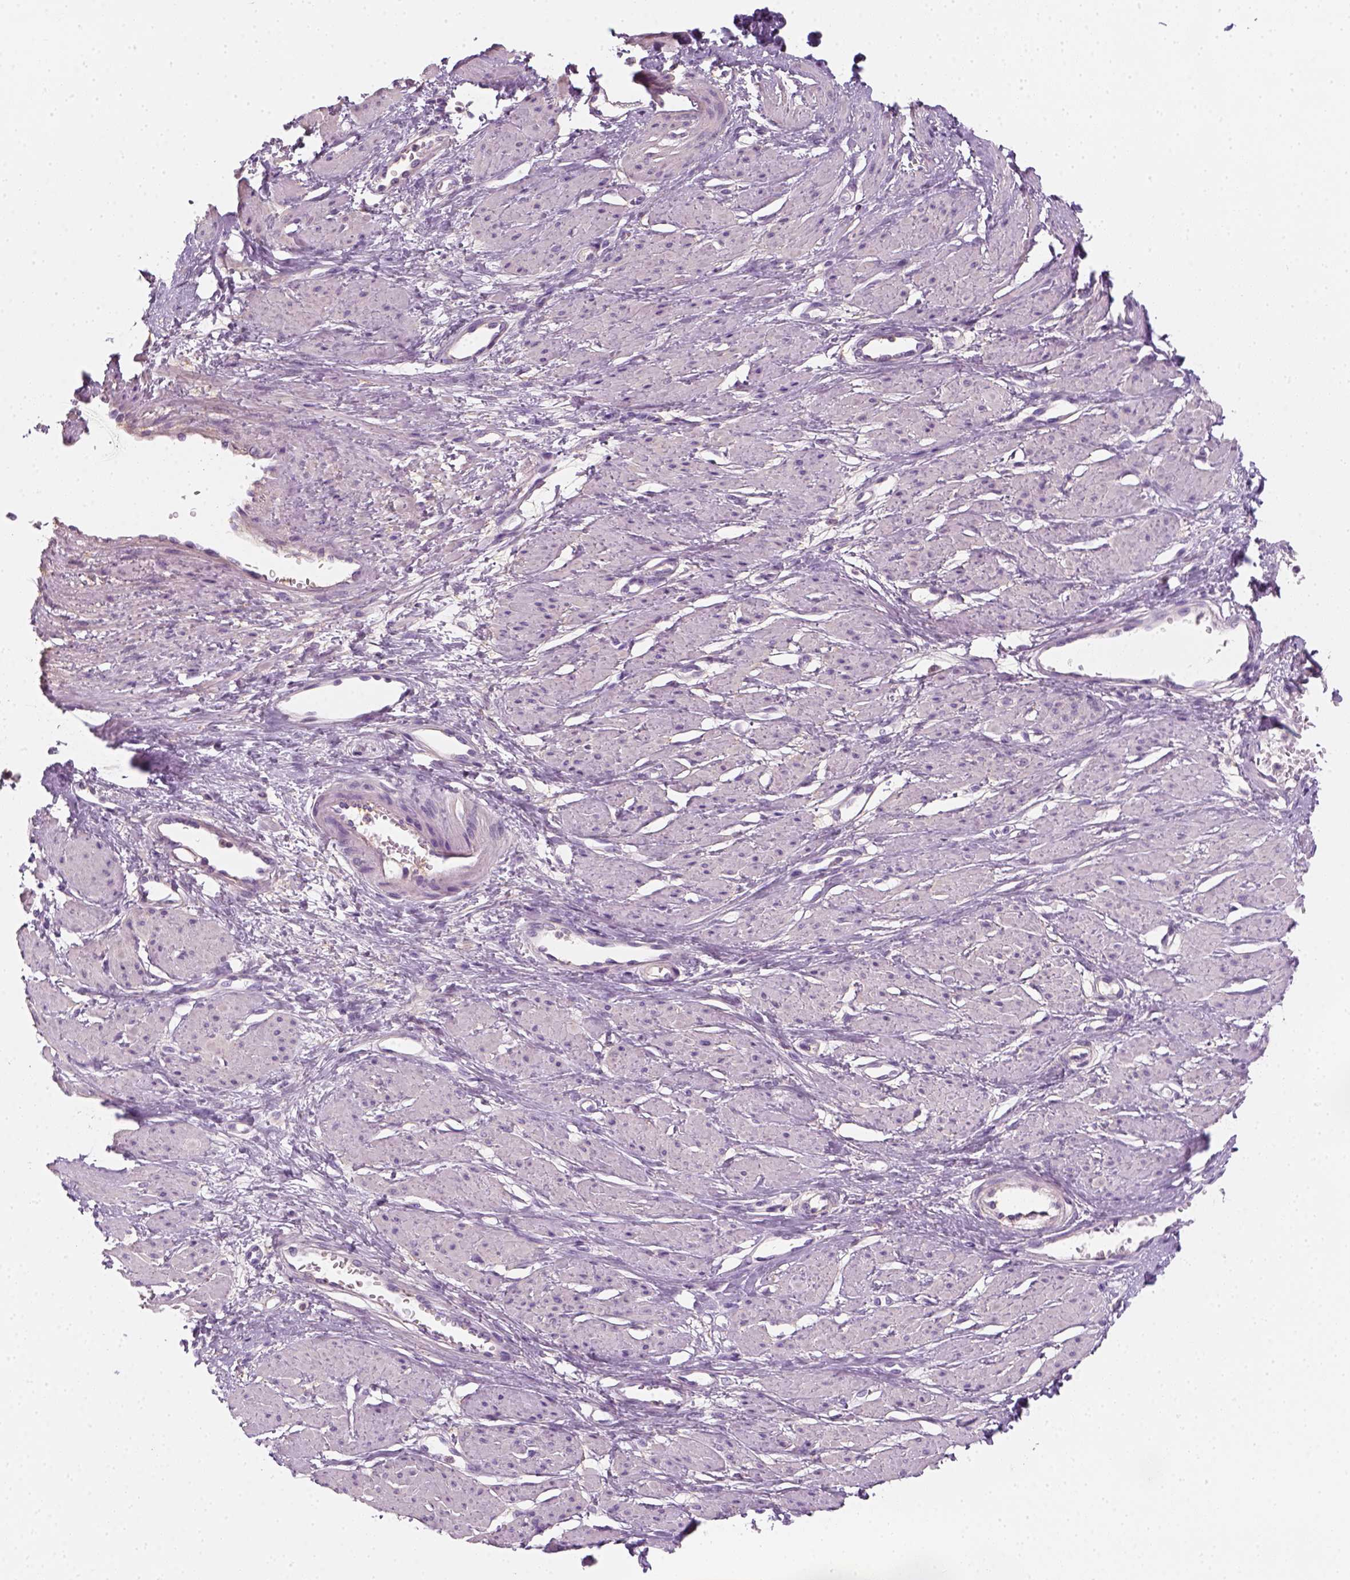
{"staining": {"intensity": "negative", "quantity": "none", "location": "none"}, "tissue": "smooth muscle", "cell_type": "Smooth muscle cells", "image_type": "normal", "snomed": [{"axis": "morphology", "description": "Normal tissue, NOS"}, {"axis": "topography", "description": "Smooth muscle"}, {"axis": "topography", "description": "Uterus"}], "caption": "Immunohistochemistry (IHC) of normal human smooth muscle reveals no staining in smooth muscle cells. Brightfield microscopy of immunohistochemistry (IHC) stained with DAB (3,3'-diaminobenzidine) (brown) and hematoxylin (blue), captured at high magnification.", "gene": "EPHB1", "patient": {"sex": "female", "age": 39}}